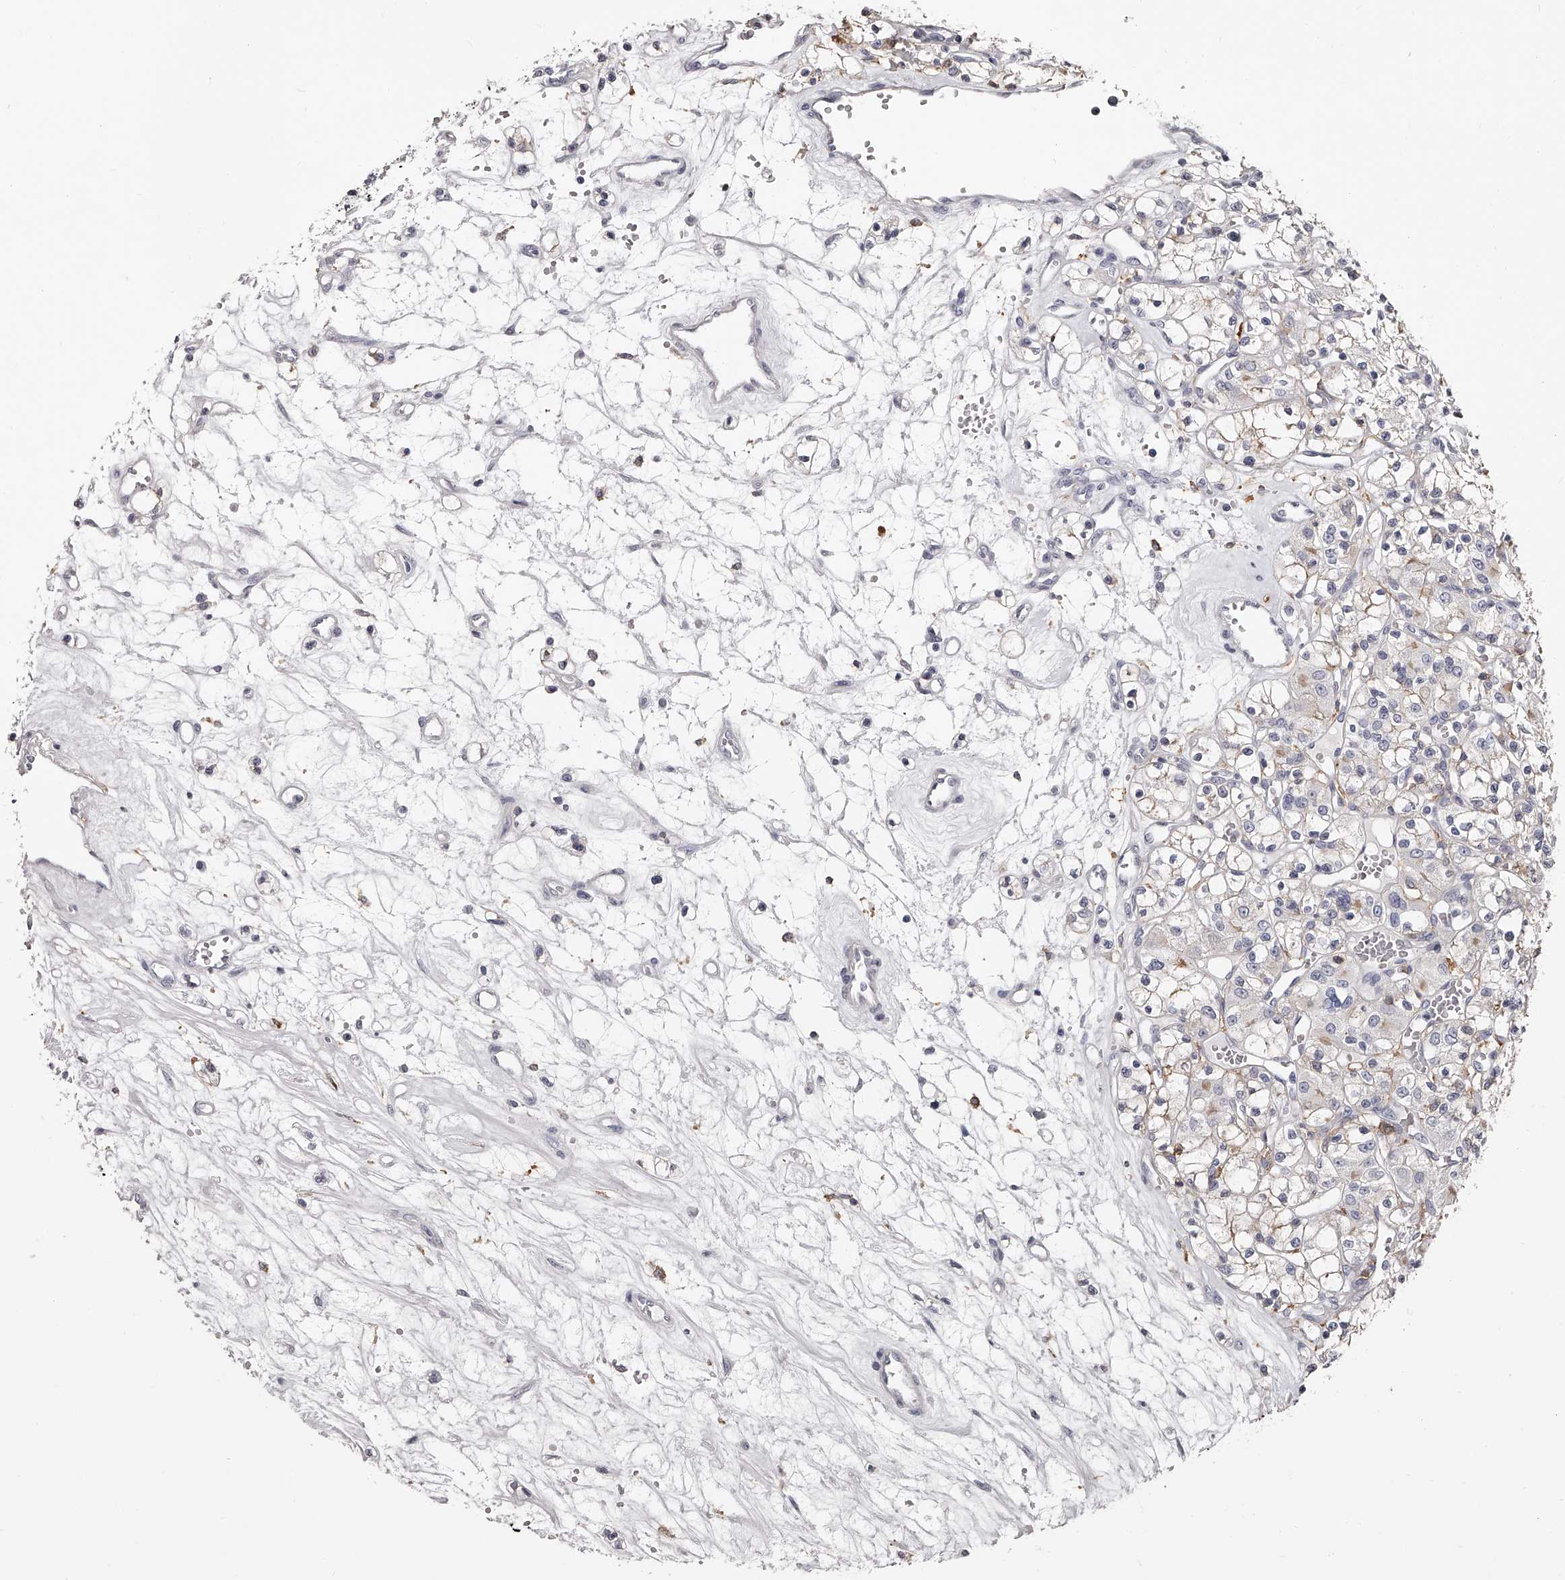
{"staining": {"intensity": "negative", "quantity": "none", "location": "none"}, "tissue": "renal cancer", "cell_type": "Tumor cells", "image_type": "cancer", "snomed": [{"axis": "morphology", "description": "Adenocarcinoma, NOS"}, {"axis": "topography", "description": "Kidney"}], "caption": "Tumor cells are negative for brown protein staining in adenocarcinoma (renal).", "gene": "PACSIN1", "patient": {"sex": "female", "age": 59}}